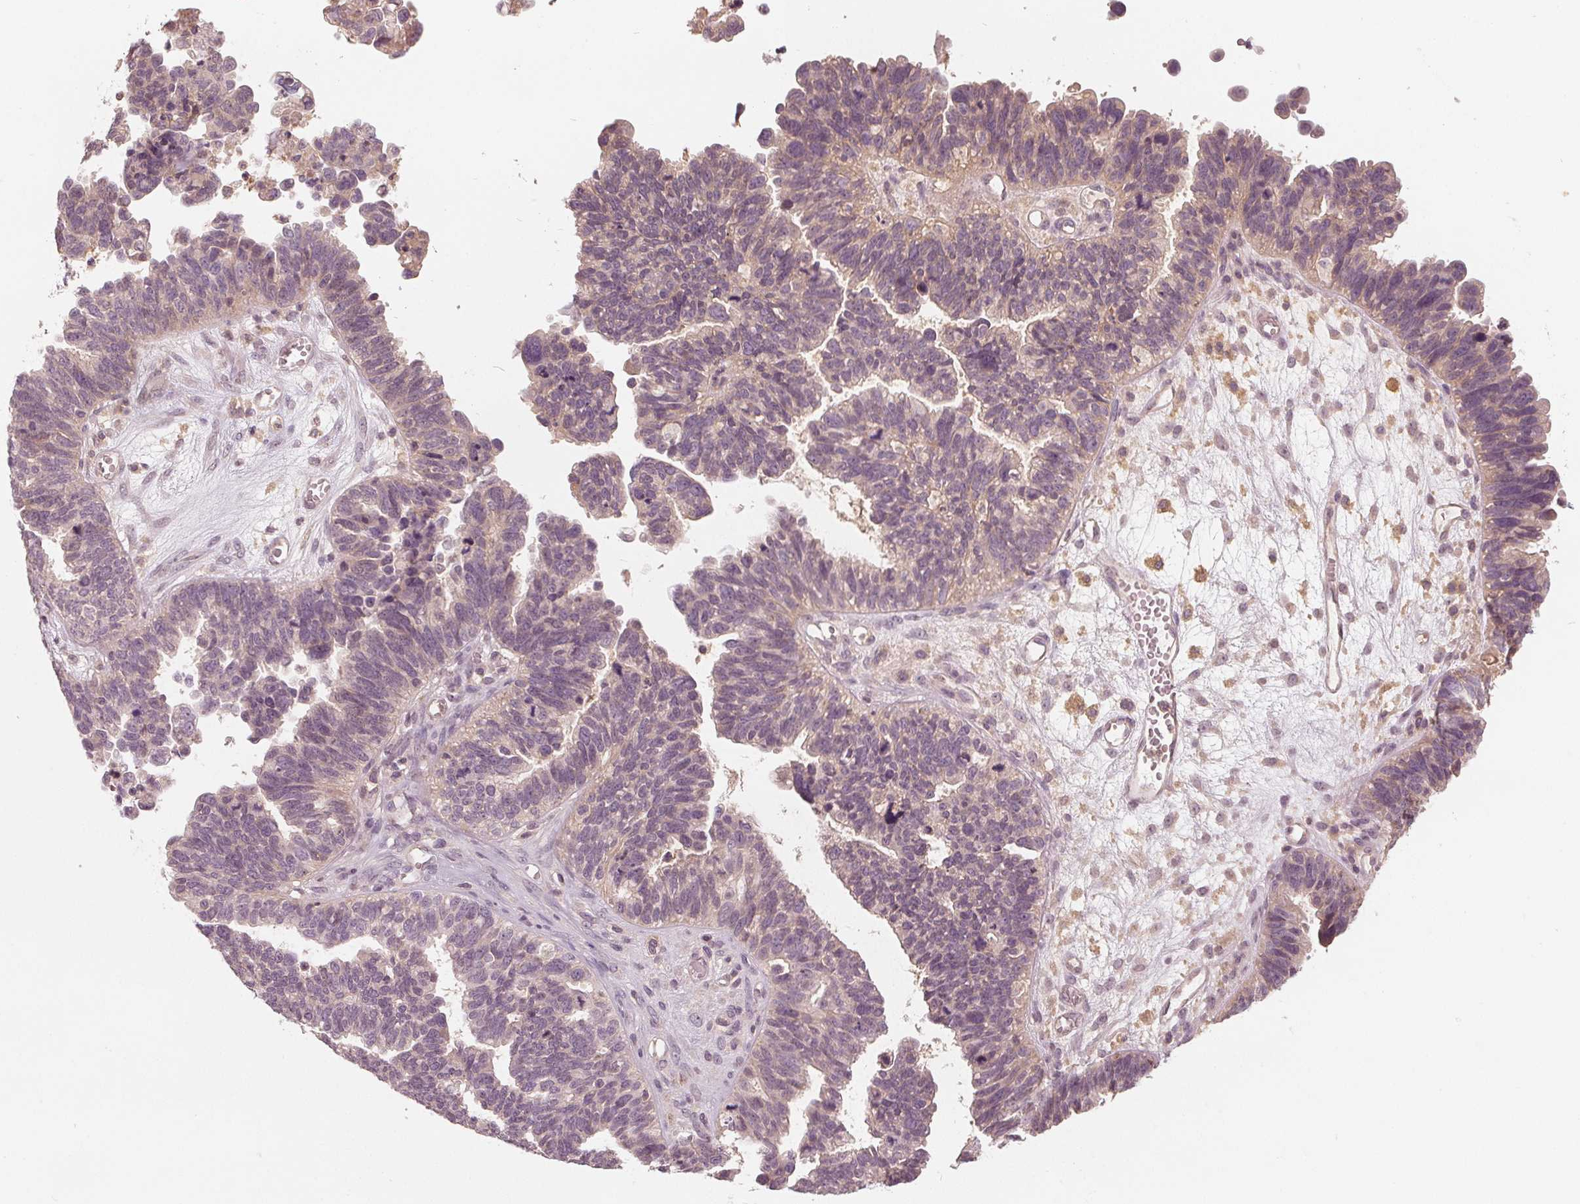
{"staining": {"intensity": "weak", "quantity": "<25%", "location": "cytoplasmic/membranous"}, "tissue": "ovarian cancer", "cell_type": "Tumor cells", "image_type": "cancer", "snomed": [{"axis": "morphology", "description": "Cystadenocarcinoma, serous, NOS"}, {"axis": "topography", "description": "Ovary"}], "caption": "Tumor cells are negative for brown protein staining in serous cystadenocarcinoma (ovarian). (DAB immunohistochemistry with hematoxylin counter stain).", "gene": "GNB2", "patient": {"sex": "female", "age": 60}}